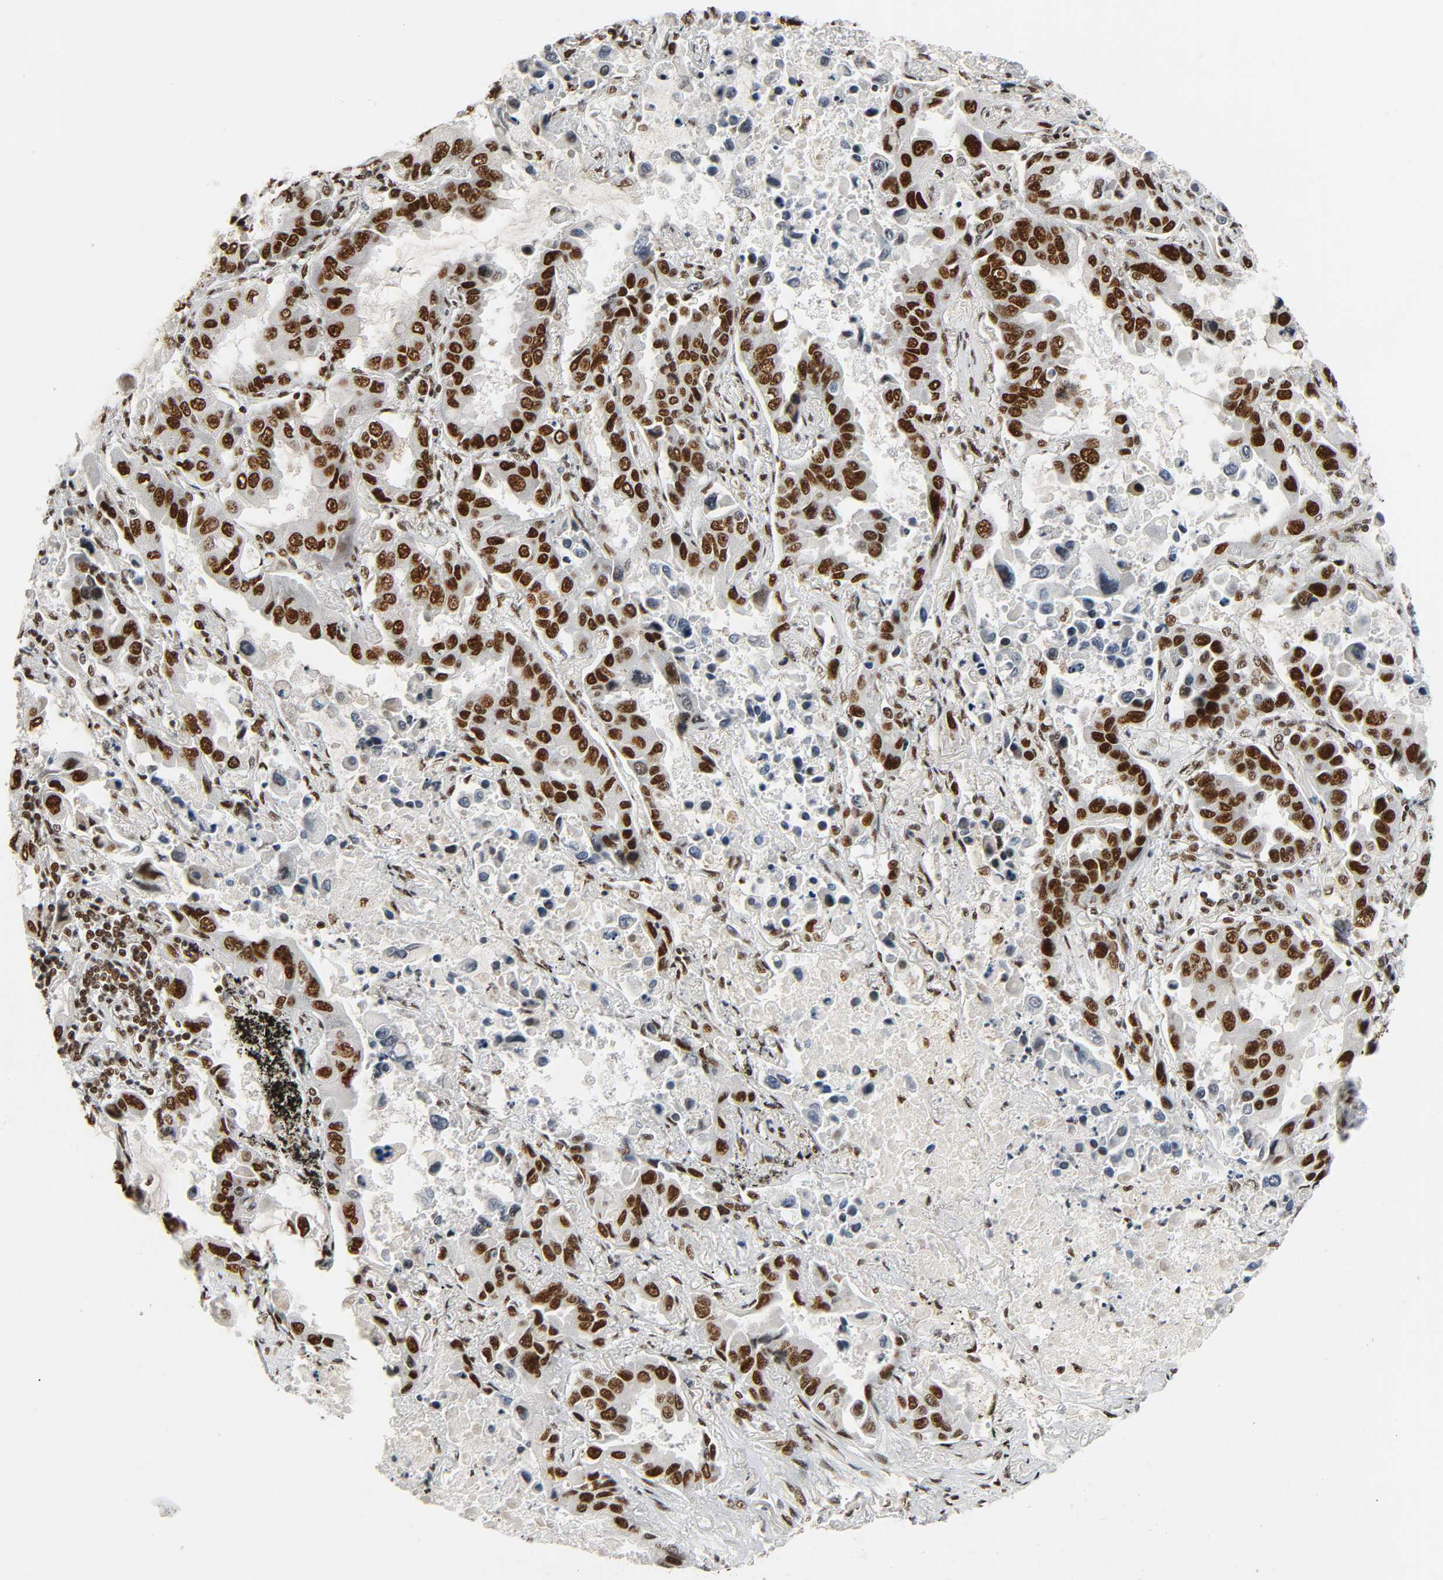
{"staining": {"intensity": "strong", "quantity": ">75%", "location": "nuclear"}, "tissue": "lung cancer", "cell_type": "Tumor cells", "image_type": "cancer", "snomed": [{"axis": "morphology", "description": "Adenocarcinoma, NOS"}, {"axis": "topography", "description": "Lung"}], "caption": "A photomicrograph showing strong nuclear positivity in approximately >75% of tumor cells in lung cancer (adenocarcinoma), as visualized by brown immunohistochemical staining.", "gene": "CDK9", "patient": {"sex": "male", "age": 64}}